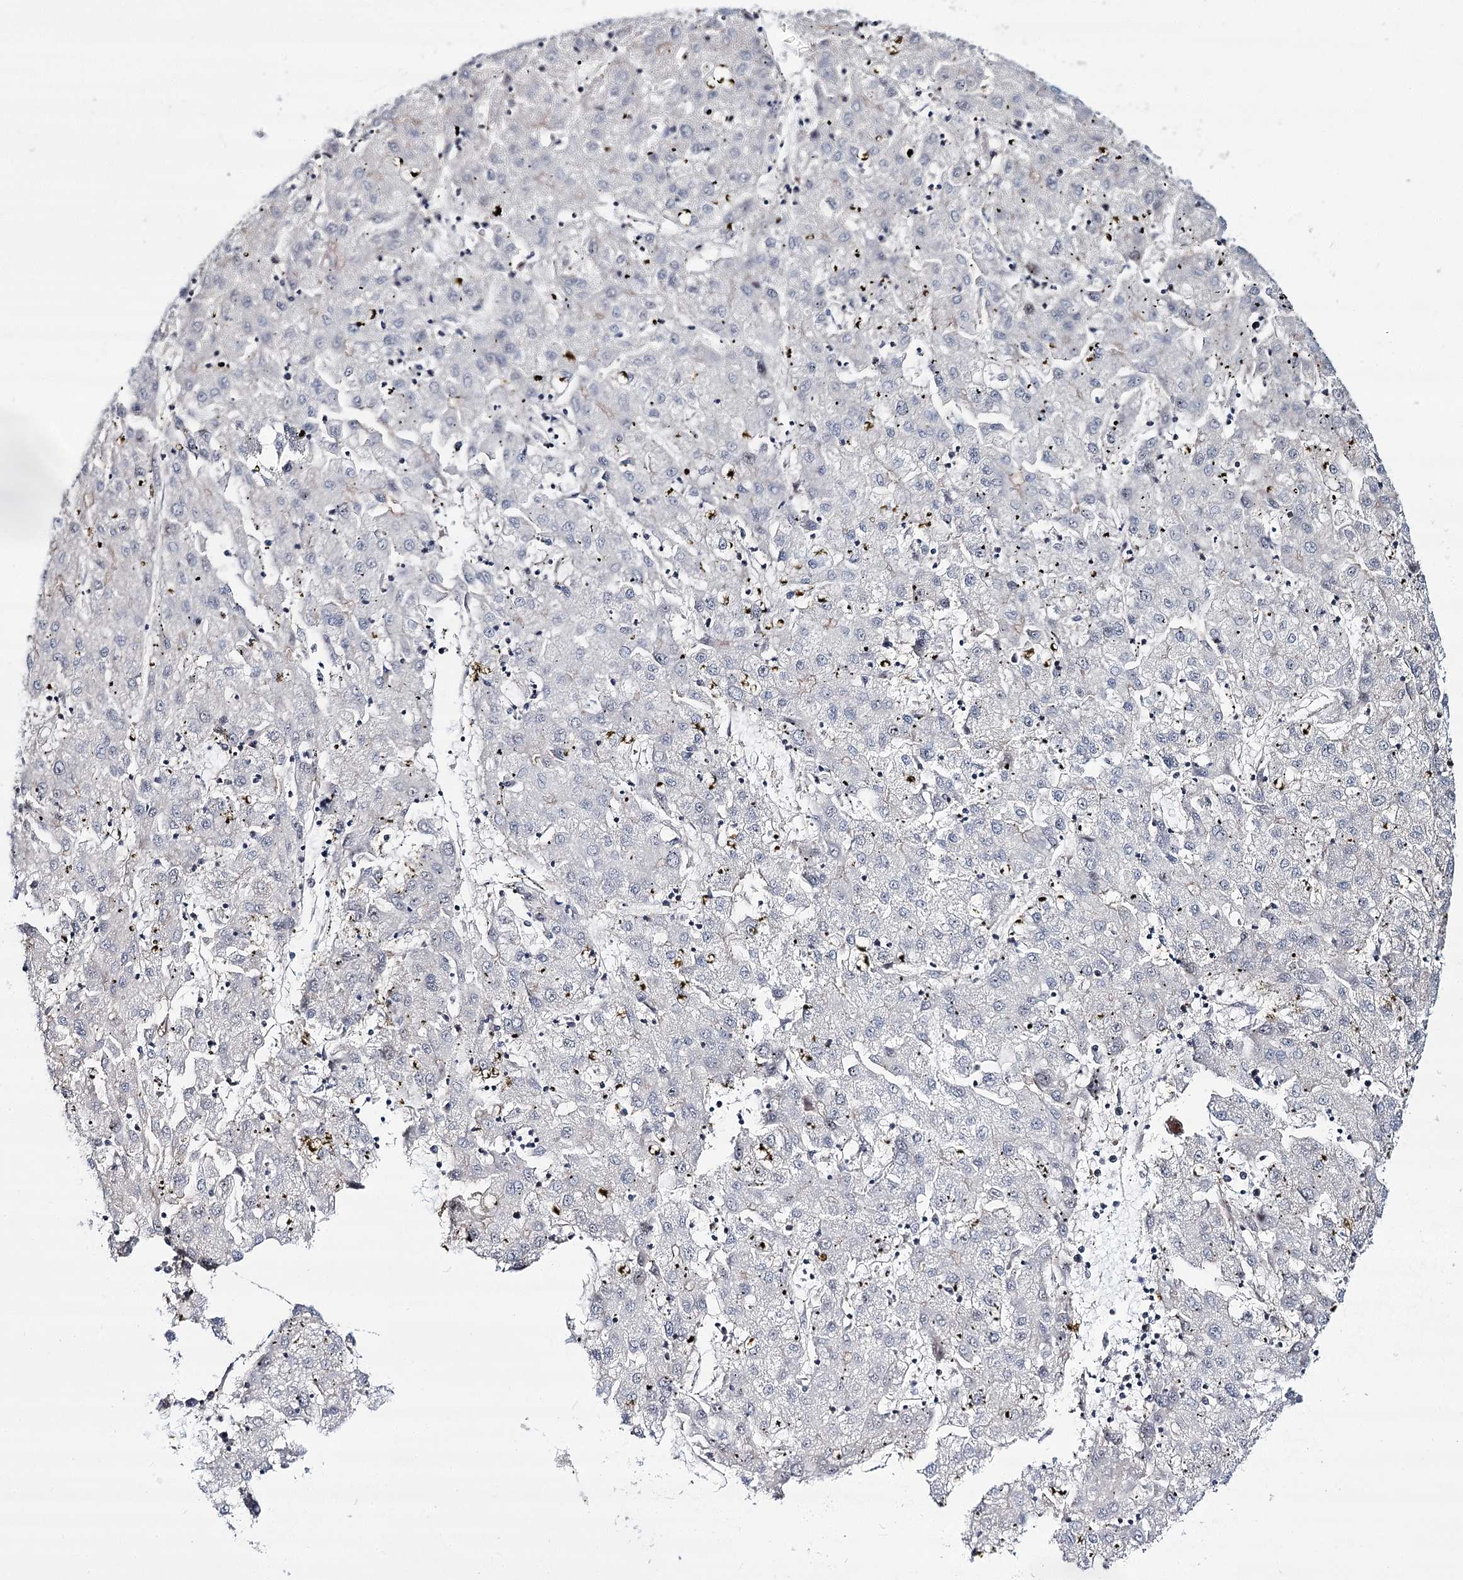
{"staining": {"intensity": "negative", "quantity": "none", "location": "none"}, "tissue": "liver cancer", "cell_type": "Tumor cells", "image_type": "cancer", "snomed": [{"axis": "morphology", "description": "Carcinoma, Hepatocellular, NOS"}, {"axis": "topography", "description": "Liver"}], "caption": "IHC micrograph of human liver cancer (hepatocellular carcinoma) stained for a protein (brown), which demonstrates no expression in tumor cells.", "gene": "CHMP7", "patient": {"sex": "male", "age": 72}}